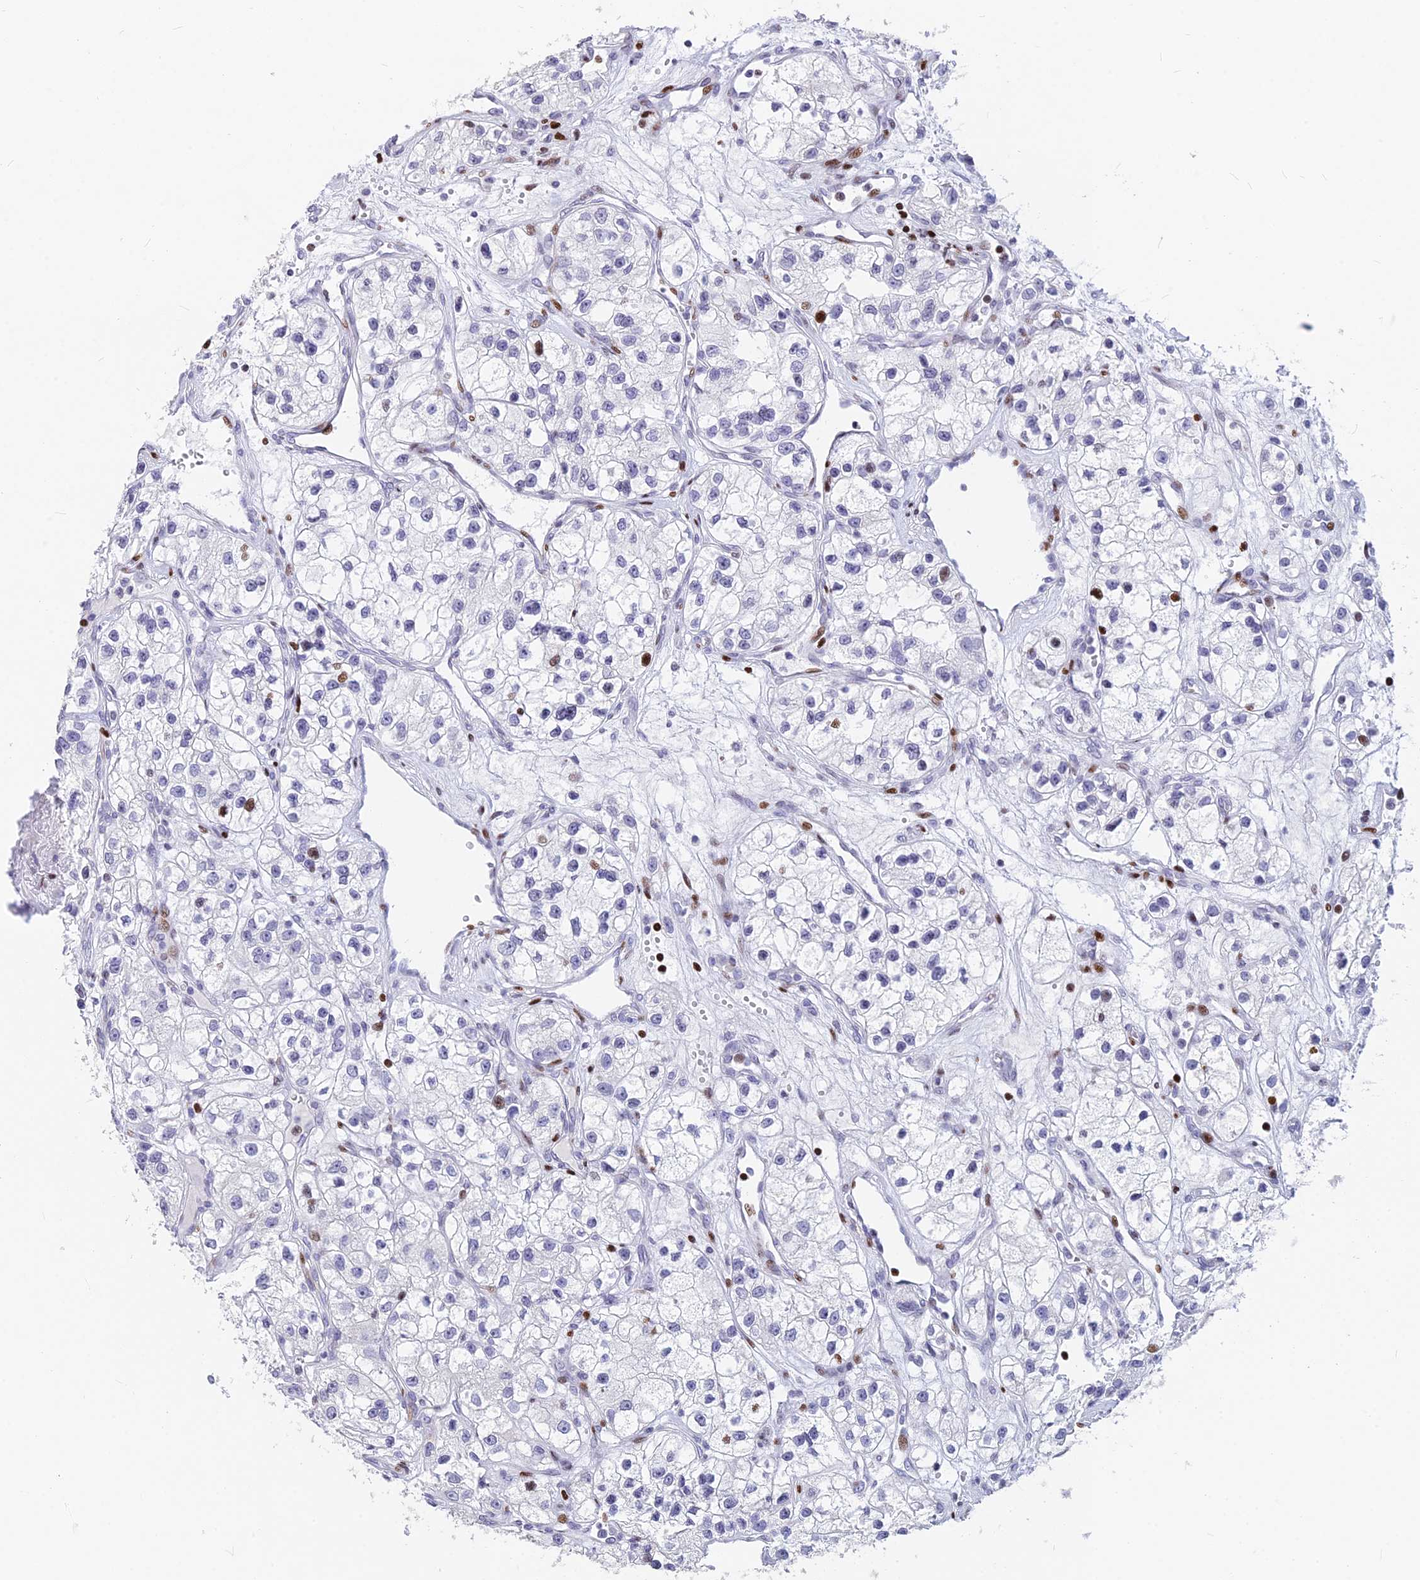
{"staining": {"intensity": "moderate", "quantity": "<25%", "location": "nuclear"}, "tissue": "renal cancer", "cell_type": "Tumor cells", "image_type": "cancer", "snomed": [{"axis": "morphology", "description": "Adenocarcinoma, NOS"}, {"axis": "topography", "description": "Kidney"}], "caption": "A brown stain highlights moderate nuclear expression of a protein in renal cancer (adenocarcinoma) tumor cells.", "gene": "PRPS1", "patient": {"sex": "female", "age": 57}}